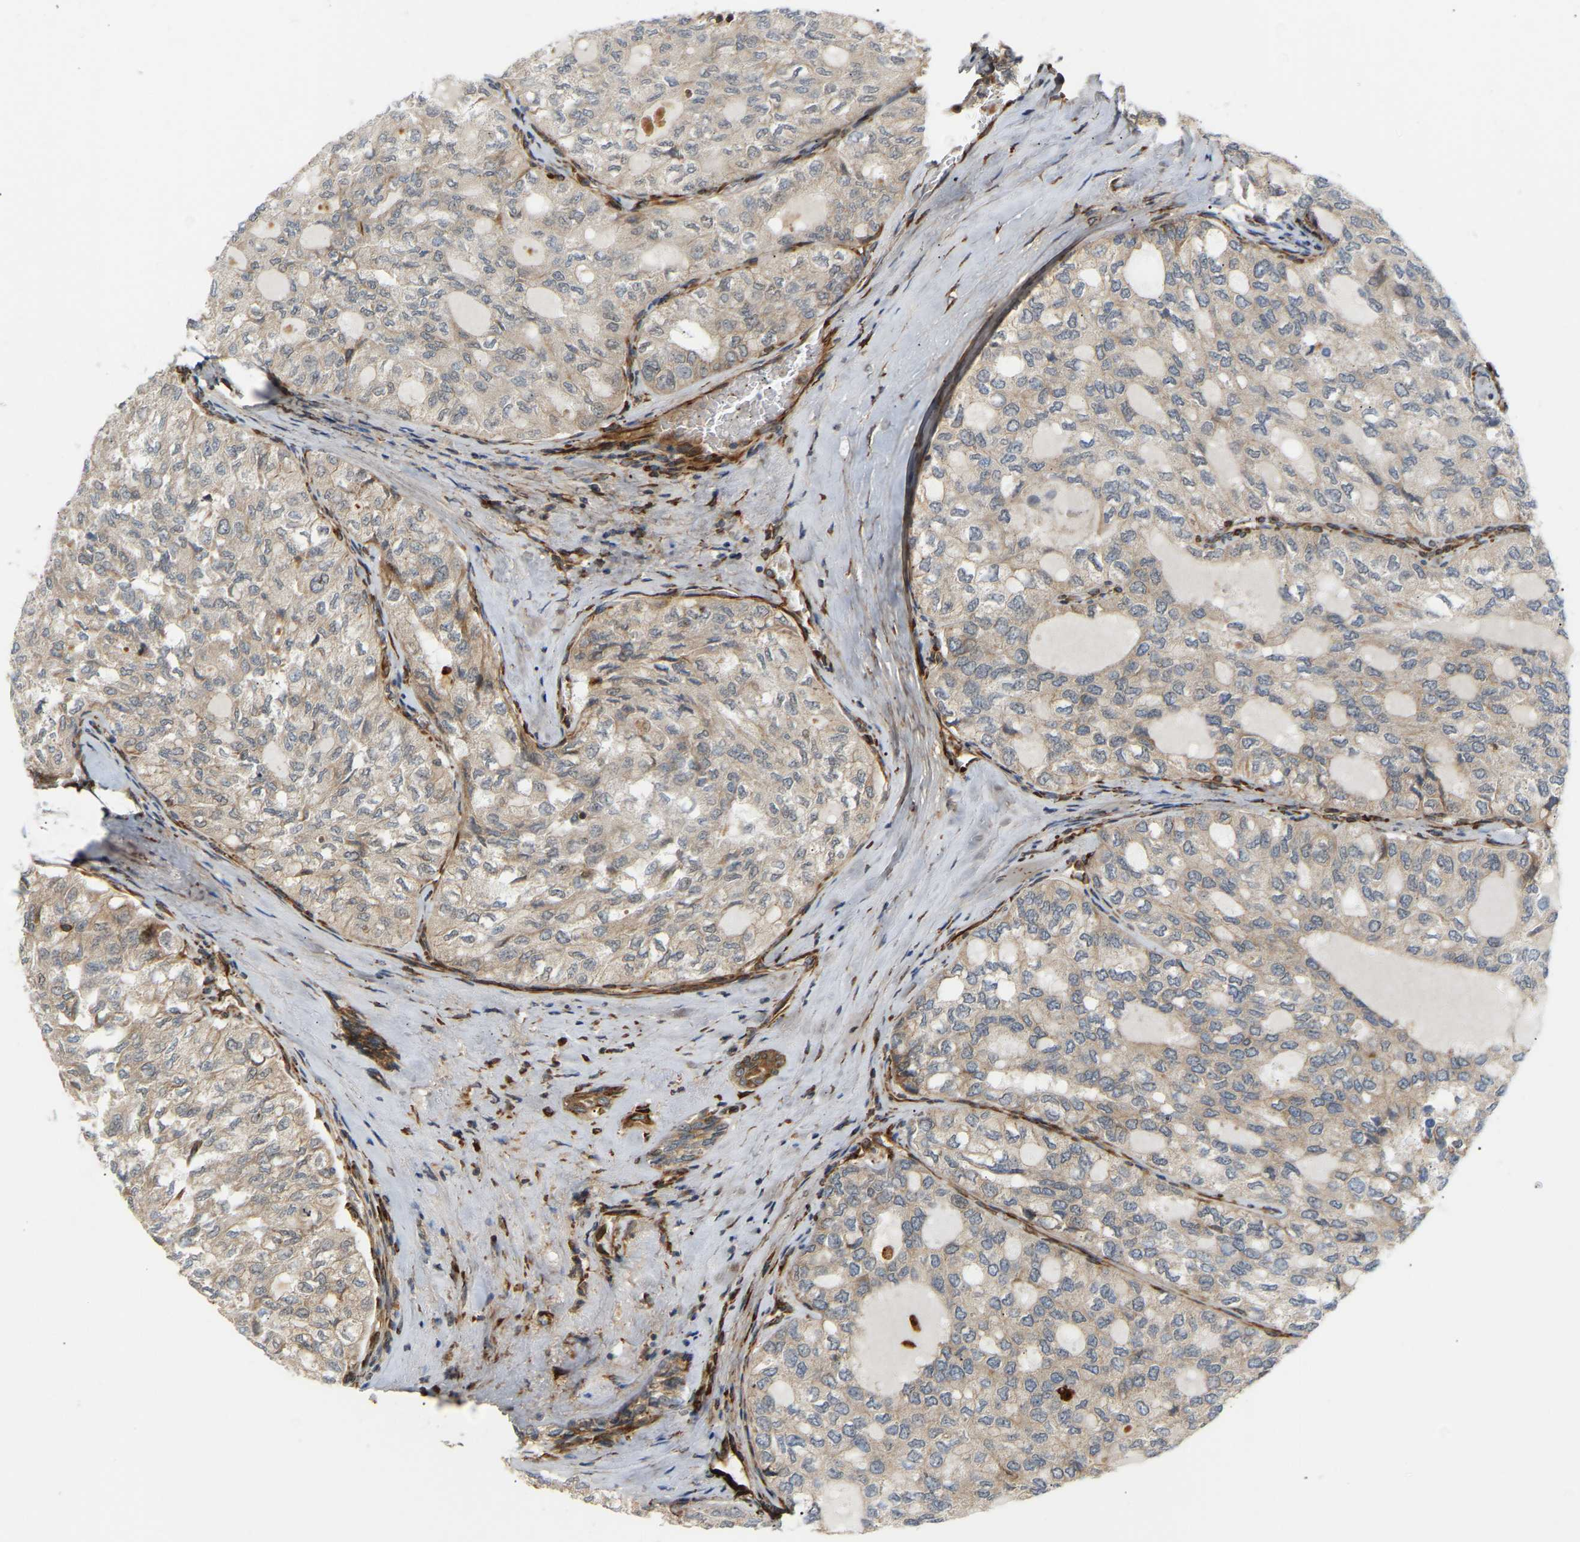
{"staining": {"intensity": "weak", "quantity": ">75%", "location": "cytoplasmic/membranous,nuclear"}, "tissue": "thyroid cancer", "cell_type": "Tumor cells", "image_type": "cancer", "snomed": [{"axis": "morphology", "description": "Follicular adenoma carcinoma, NOS"}, {"axis": "topography", "description": "Thyroid gland"}], "caption": "IHC image of neoplastic tissue: thyroid follicular adenoma carcinoma stained using immunohistochemistry (IHC) reveals low levels of weak protein expression localized specifically in the cytoplasmic/membranous and nuclear of tumor cells, appearing as a cytoplasmic/membranous and nuclear brown color.", "gene": "PLCG2", "patient": {"sex": "male", "age": 75}}